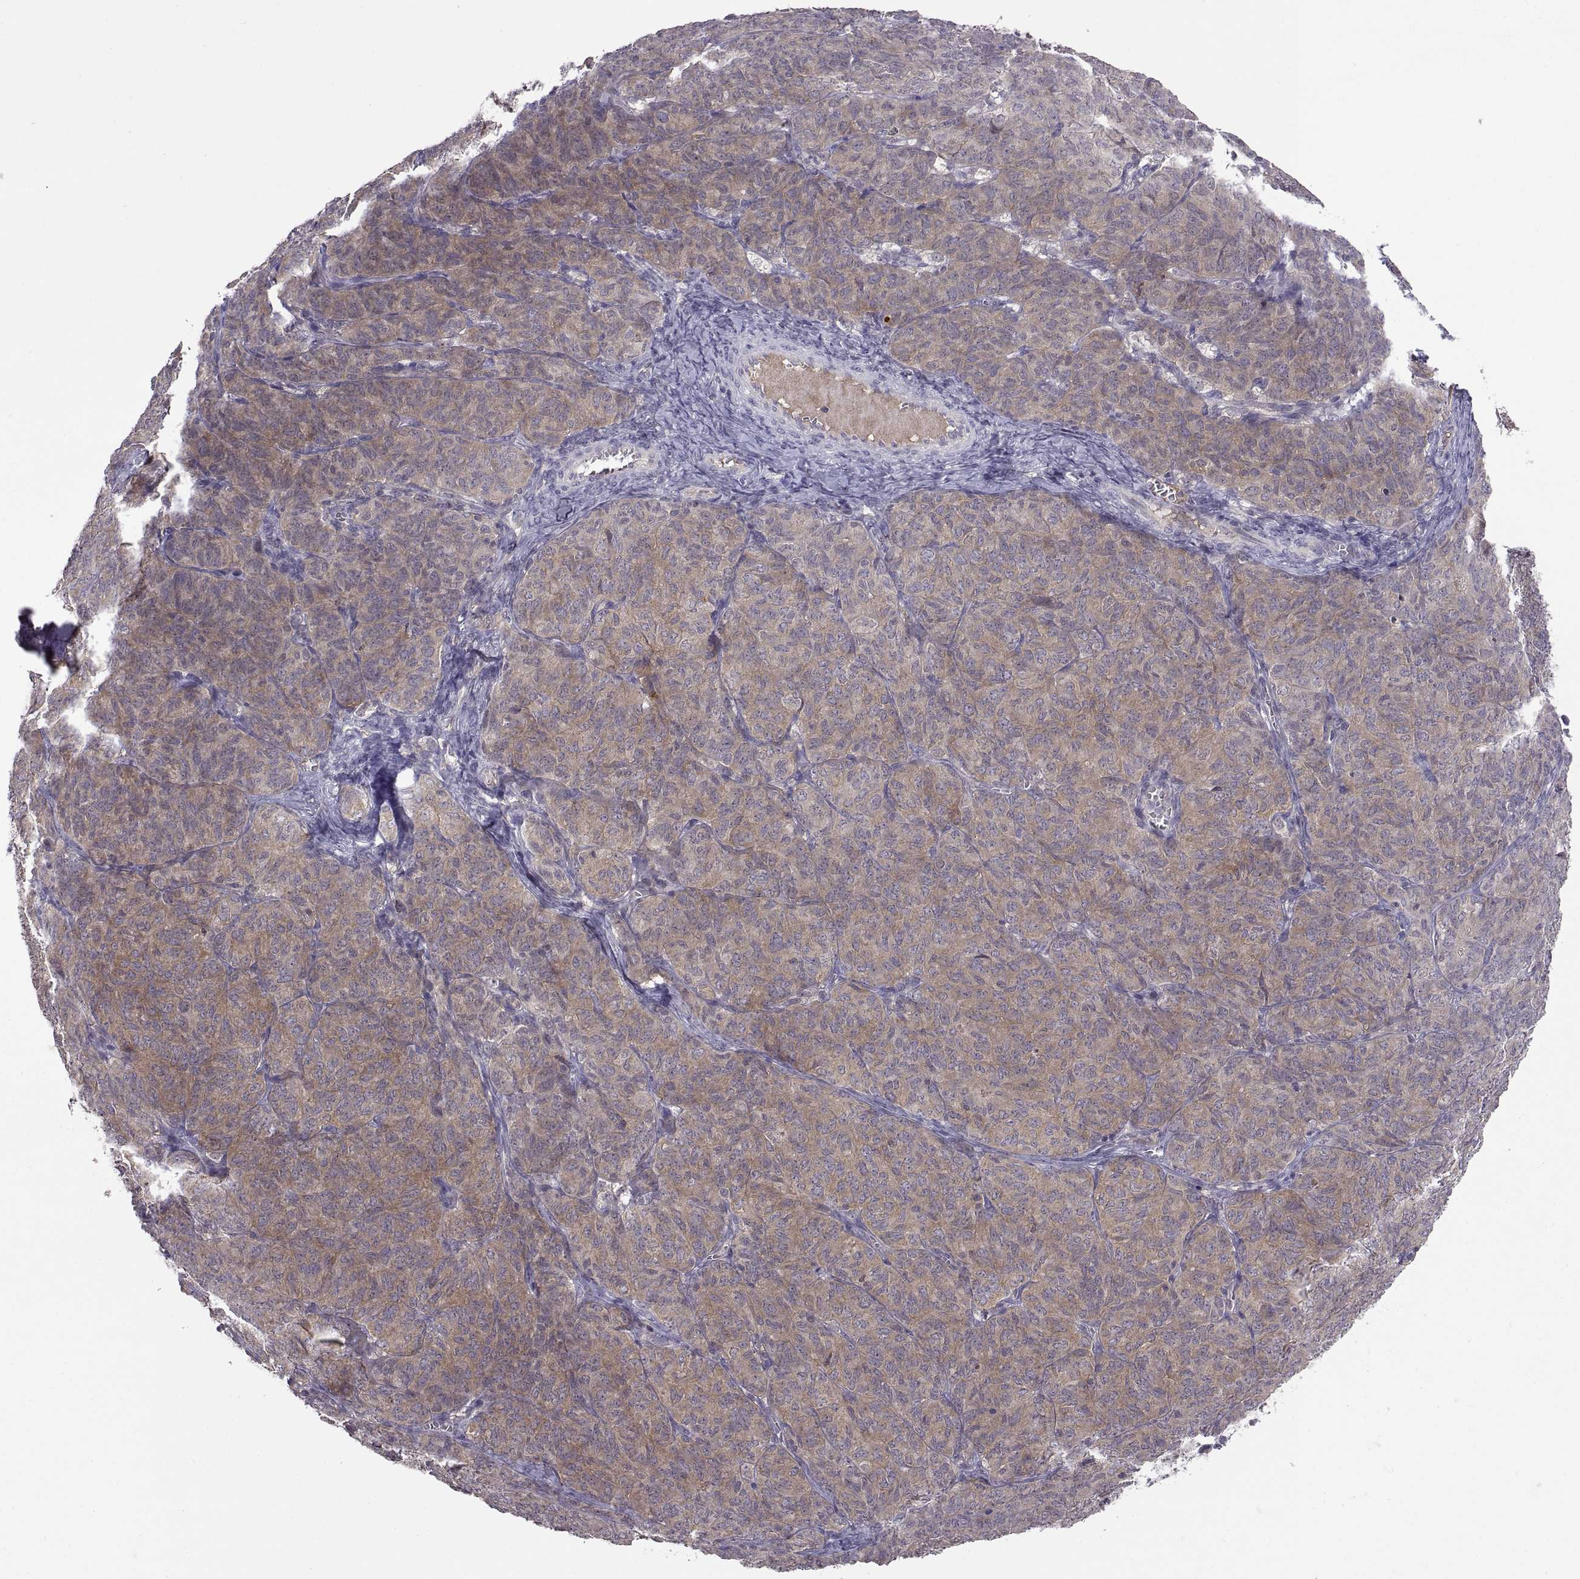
{"staining": {"intensity": "weak", "quantity": ">75%", "location": "cytoplasmic/membranous"}, "tissue": "ovarian cancer", "cell_type": "Tumor cells", "image_type": "cancer", "snomed": [{"axis": "morphology", "description": "Carcinoma, endometroid"}, {"axis": "topography", "description": "Ovary"}], "caption": "DAB (3,3'-diaminobenzidine) immunohistochemical staining of endometroid carcinoma (ovarian) displays weak cytoplasmic/membranous protein staining in approximately >75% of tumor cells.", "gene": "NMNAT2", "patient": {"sex": "female", "age": 80}}